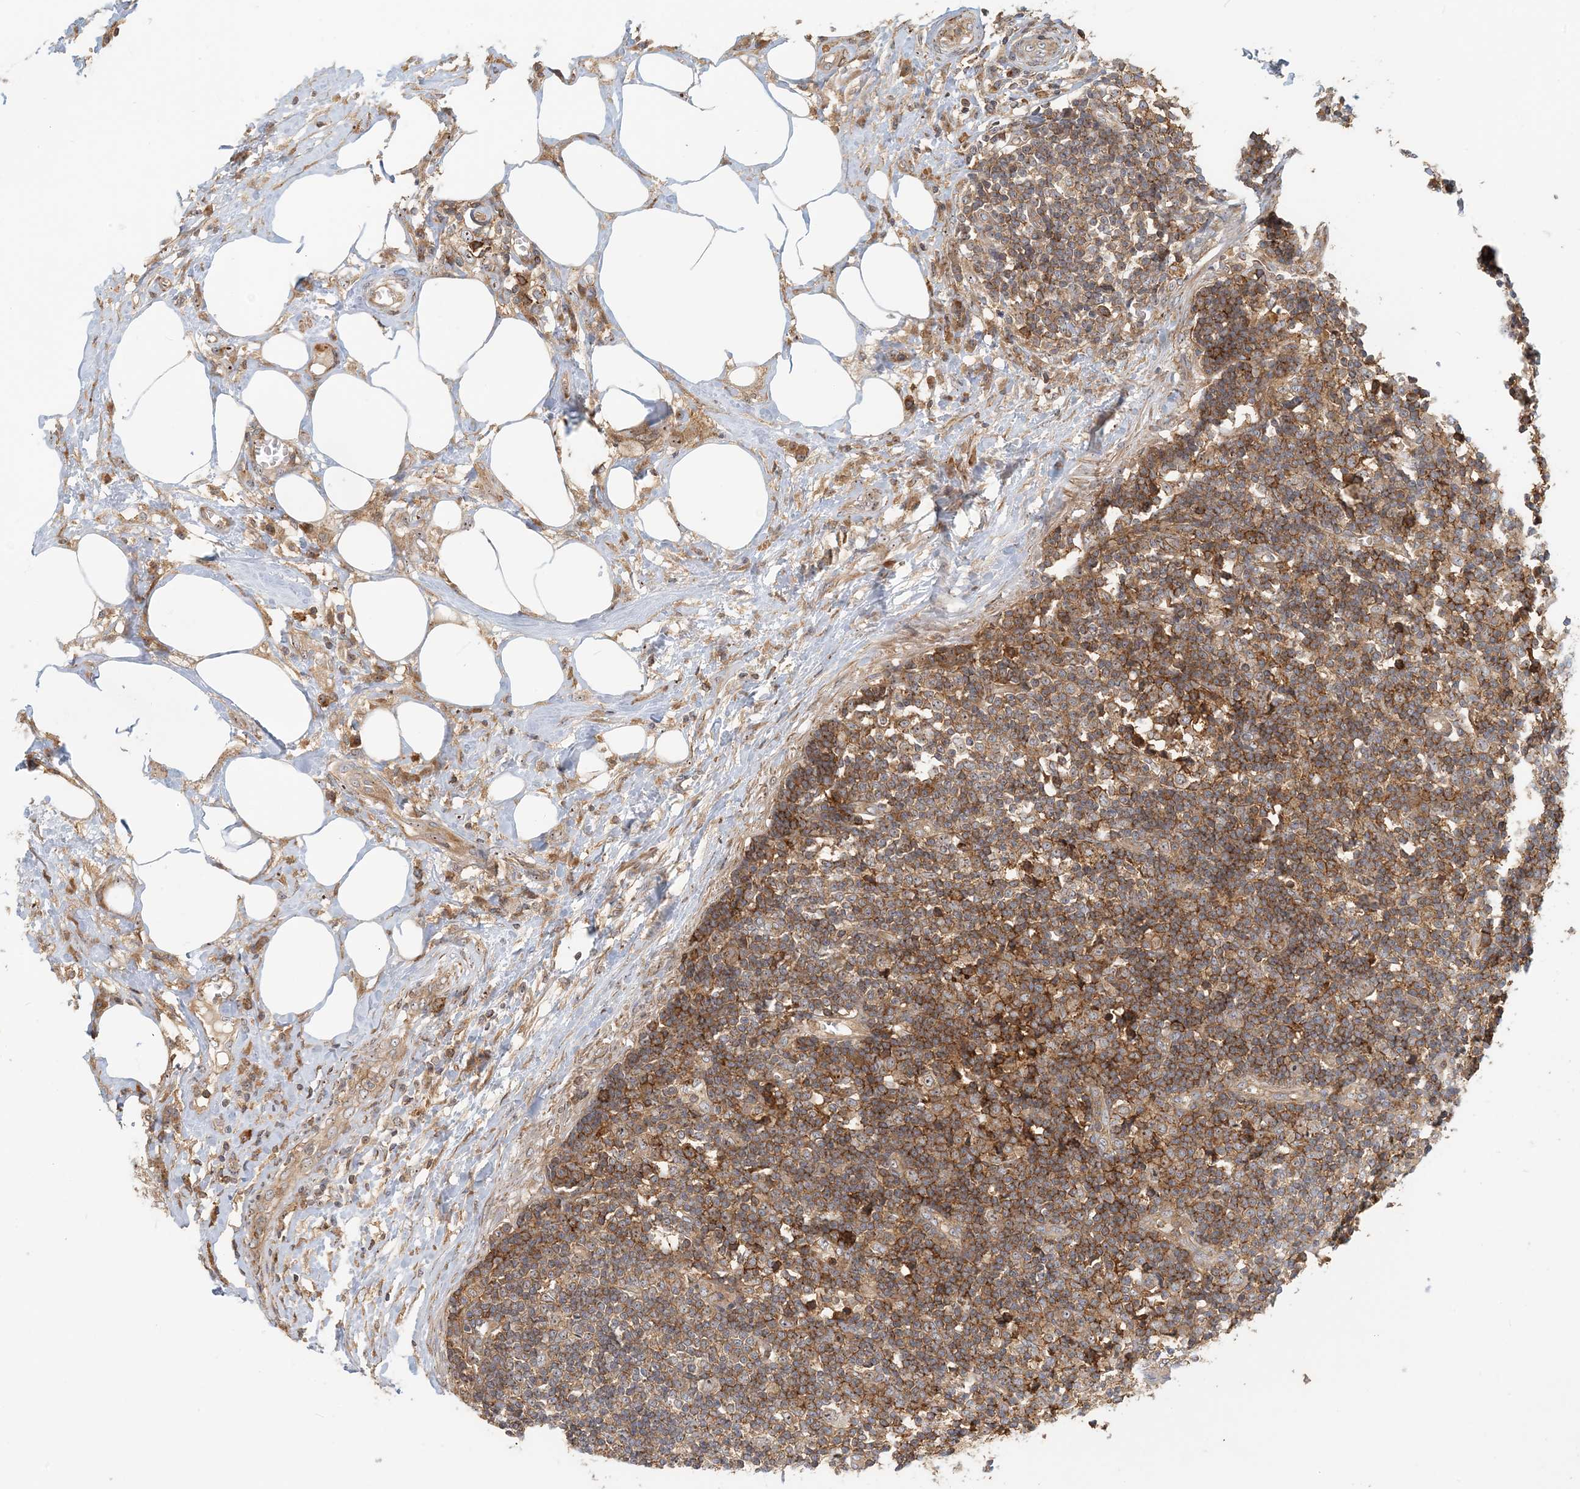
{"staining": {"intensity": "moderate", "quantity": ">75%", "location": "cytoplasmic/membranous"}, "tissue": "lymph node", "cell_type": "Germinal center cells", "image_type": "normal", "snomed": [{"axis": "morphology", "description": "Normal tissue, NOS"}, {"axis": "morphology", "description": "Squamous cell carcinoma, metastatic, NOS"}, {"axis": "topography", "description": "Lymph node"}], "caption": "Brown immunohistochemical staining in benign human lymph node demonstrates moderate cytoplasmic/membranous staining in approximately >75% of germinal center cells. The staining was performed using DAB to visualize the protein expression in brown, while the nuclei were stained in blue with hematoxylin (Magnification: 20x).", "gene": "COLEC11", "patient": {"sex": "male", "age": 73}}